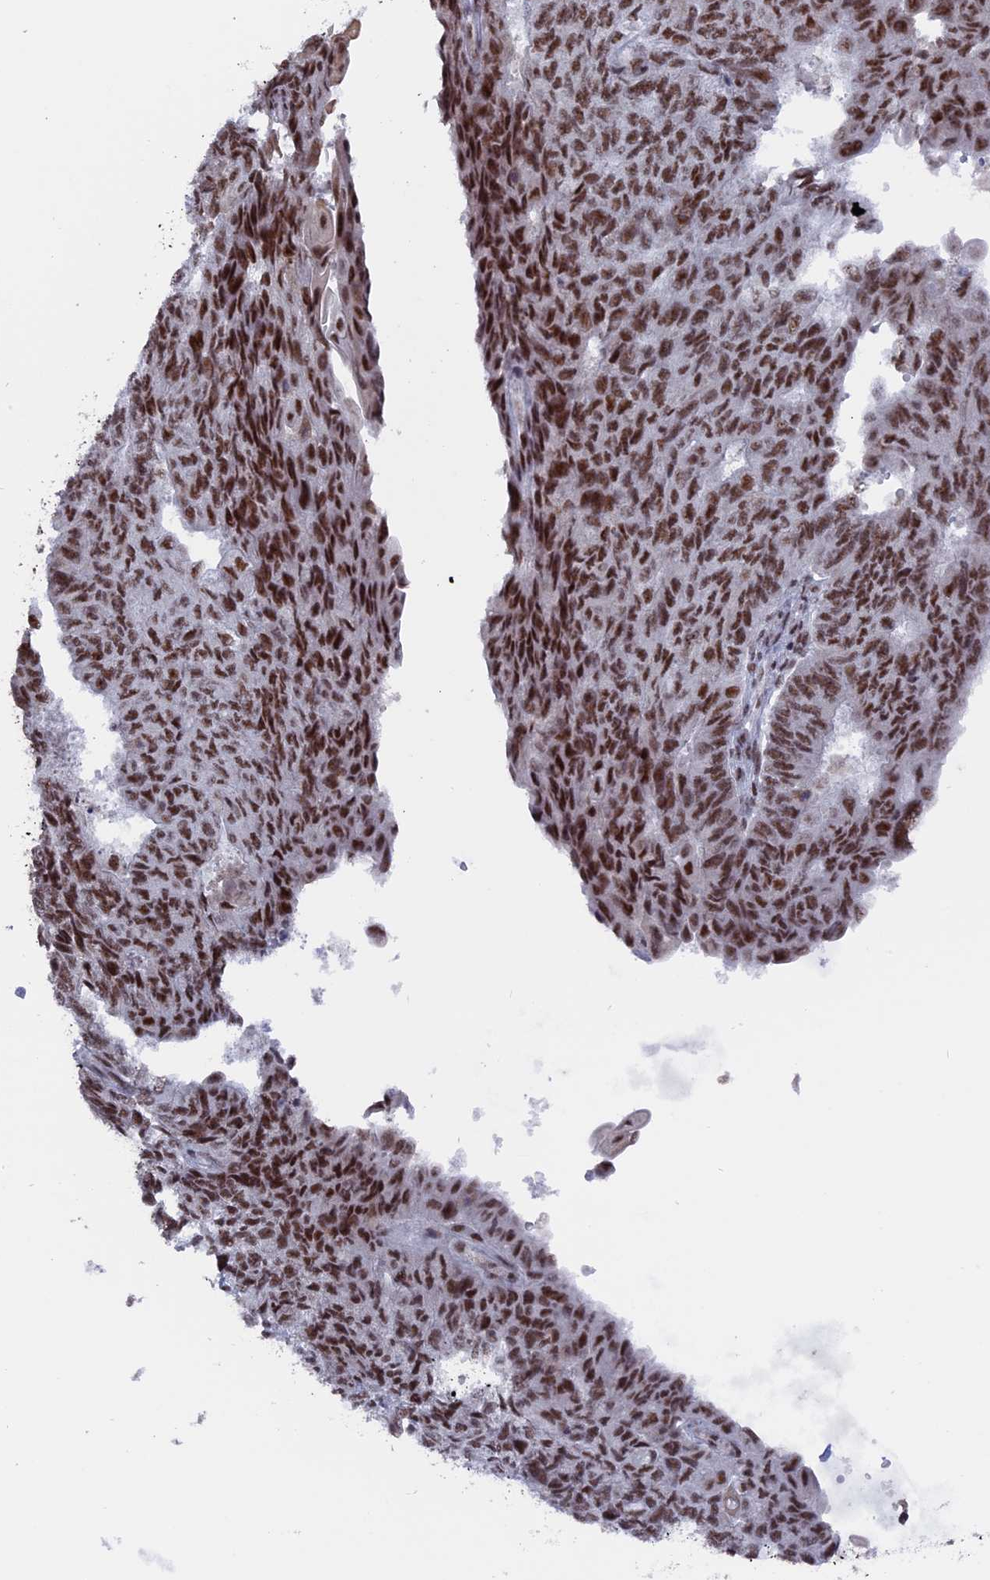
{"staining": {"intensity": "moderate", "quantity": ">75%", "location": "nuclear"}, "tissue": "endometrial cancer", "cell_type": "Tumor cells", "image_type": "cancer", "snomed": [{"axis": "morphology", "description": "Adenocarcinoma, NOS"}, {"axis": "topography", "description": "Endometrium"}], "caption": "Moderate nuclear positivity for a protein is seen in approximately >75% of tumor cells of endometrial cancer (adenocarcinoma) using IHC.", "gene": "SF3A2", "patient": {"sex": "female", "age": 32}}